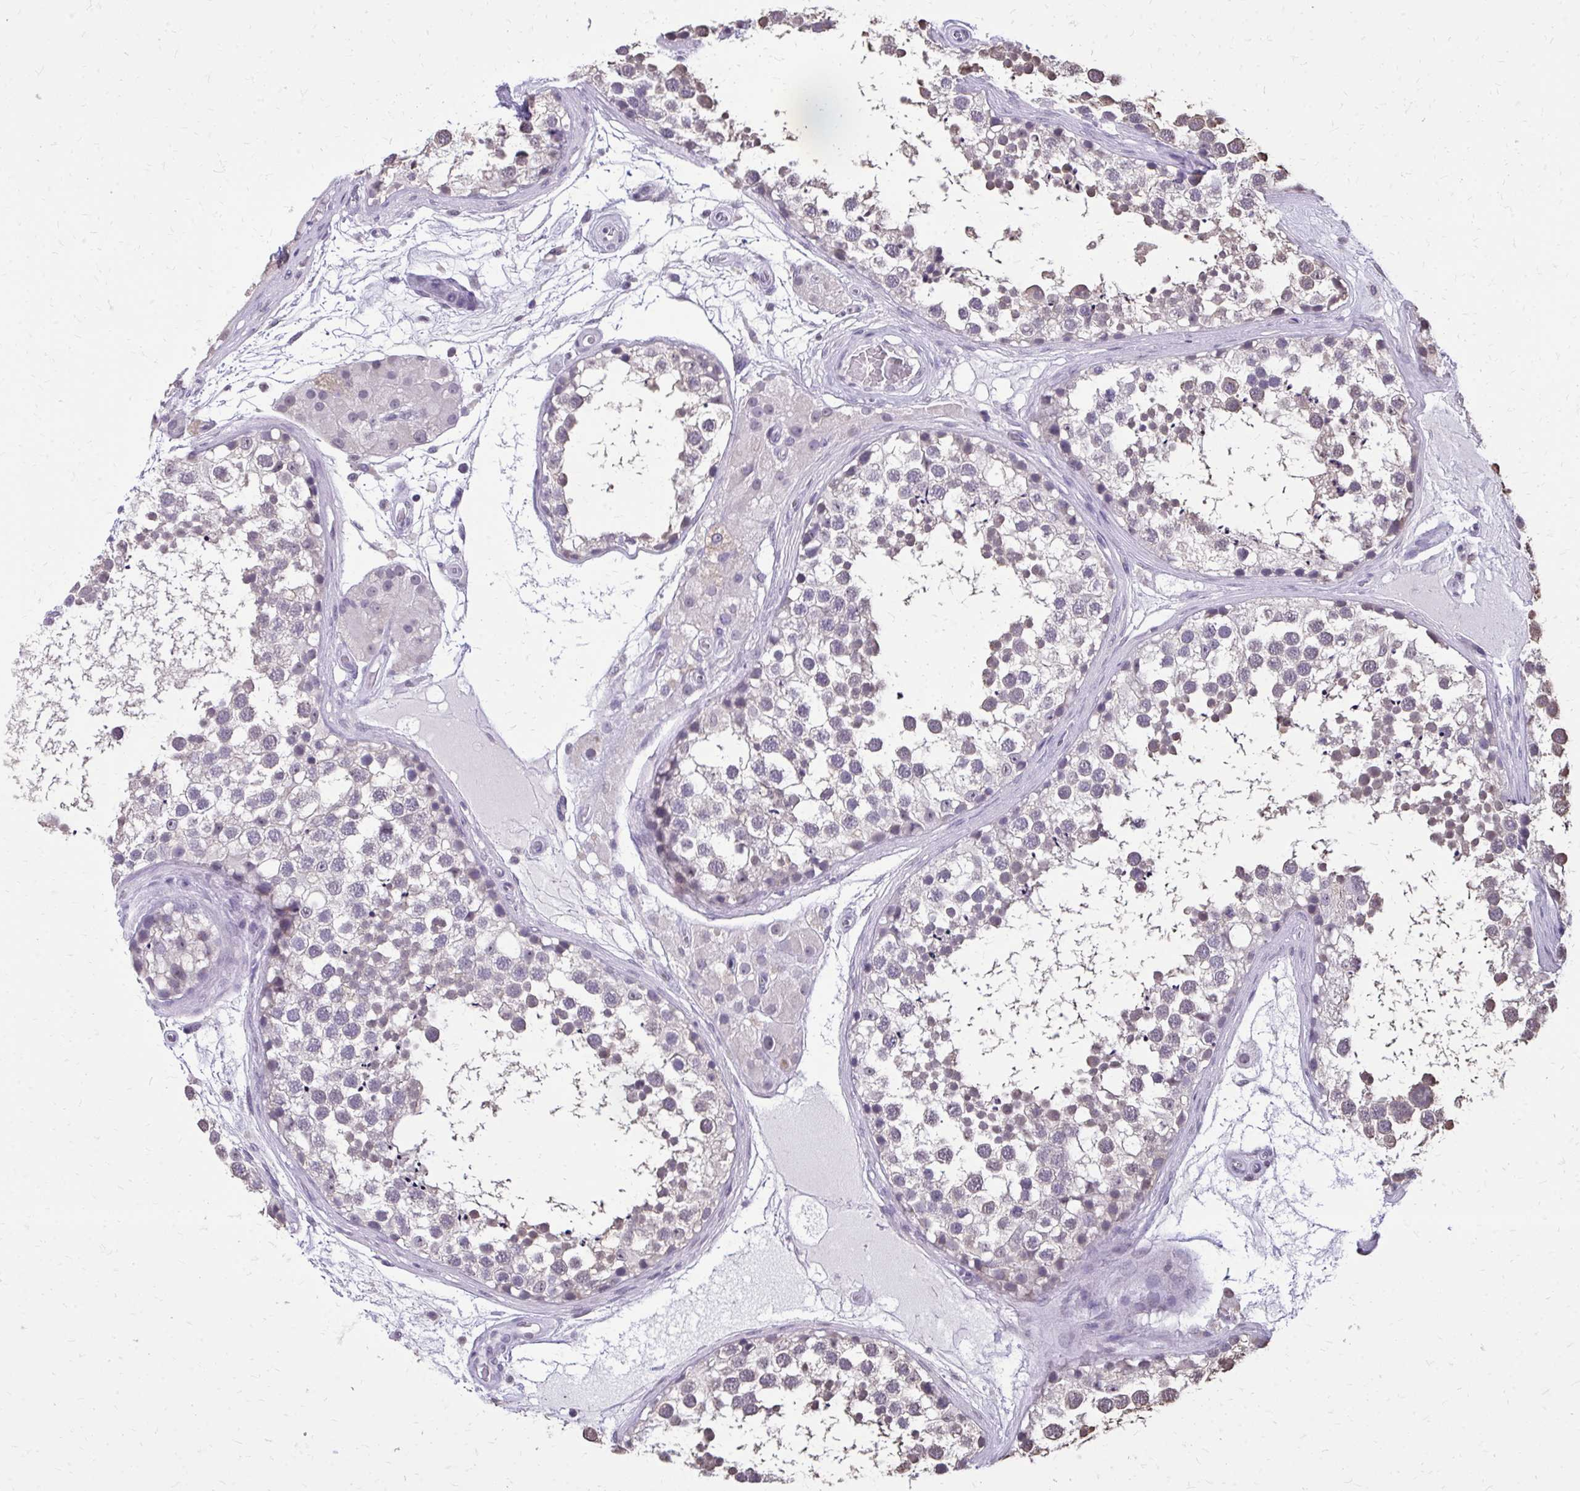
{"staining": {"intensity": "weak", "quantity": "25%-75%", "location": "cytoplasmic/membranous"}, "tissue": "testis", "cell_type": "Cells in seminiferous ducts", "image_type": "normal", "snomed": [{"axis": "morphology", "description": "Normal tissue, NOS"}, {"axis": "morphology", "description": "Seminoma, NOS"}, {"axis": "topography", "description": "Testis"}], "caption": "An IHC image of benign tissue is shown. Protein staining in brown labels weak cytoplasmic/membranous positivity in testis within cells in seminiferous ducts. Nuclei are stained in blue.", "gene": "AKAP5", "patient": {"sex": "male", "age": 65}}